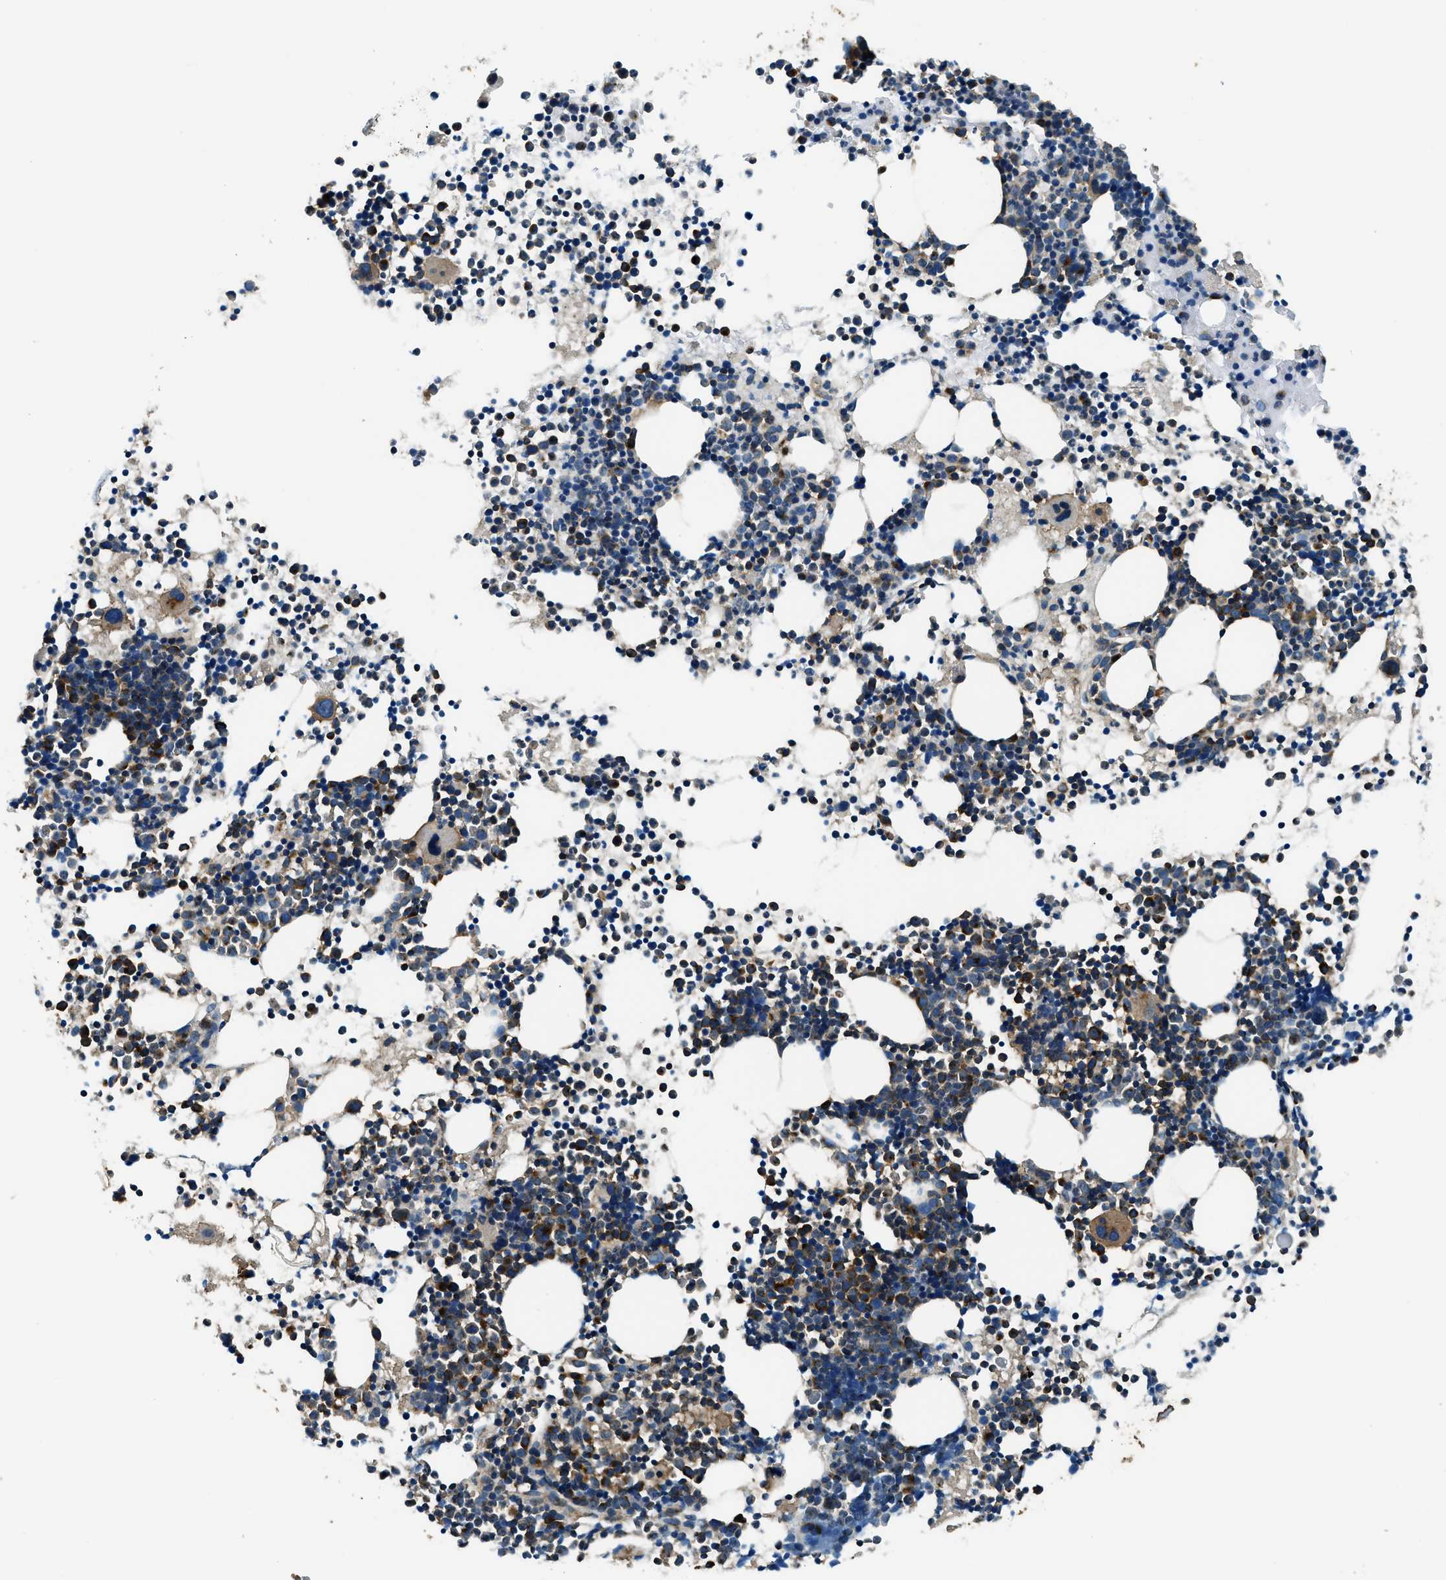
{"staining": {"intensity": "moderate", "quantity": "25%-75%", "location": "cytoplasmic/membranous"}, "tissue": "bone marrow", "cell_type": "Hematopoietic cells", "image_type": "normal", "snomed": [{"axis": "morphology", "description": "Normal tissue, NOS"}, {"axis": "morphology", "description": "Inflammation, NOS"}, {"axis": "topography", "description": "Bone marrow"}], "caption": "Protein staining demonstrates moderate cytoplasmic/membranous staining in approximately 25%-75% of hematopoietic cells in unremarkable bone marrow.", "gene": "ARFGAP2", "patient": {"sex": "female", "age": 61}}